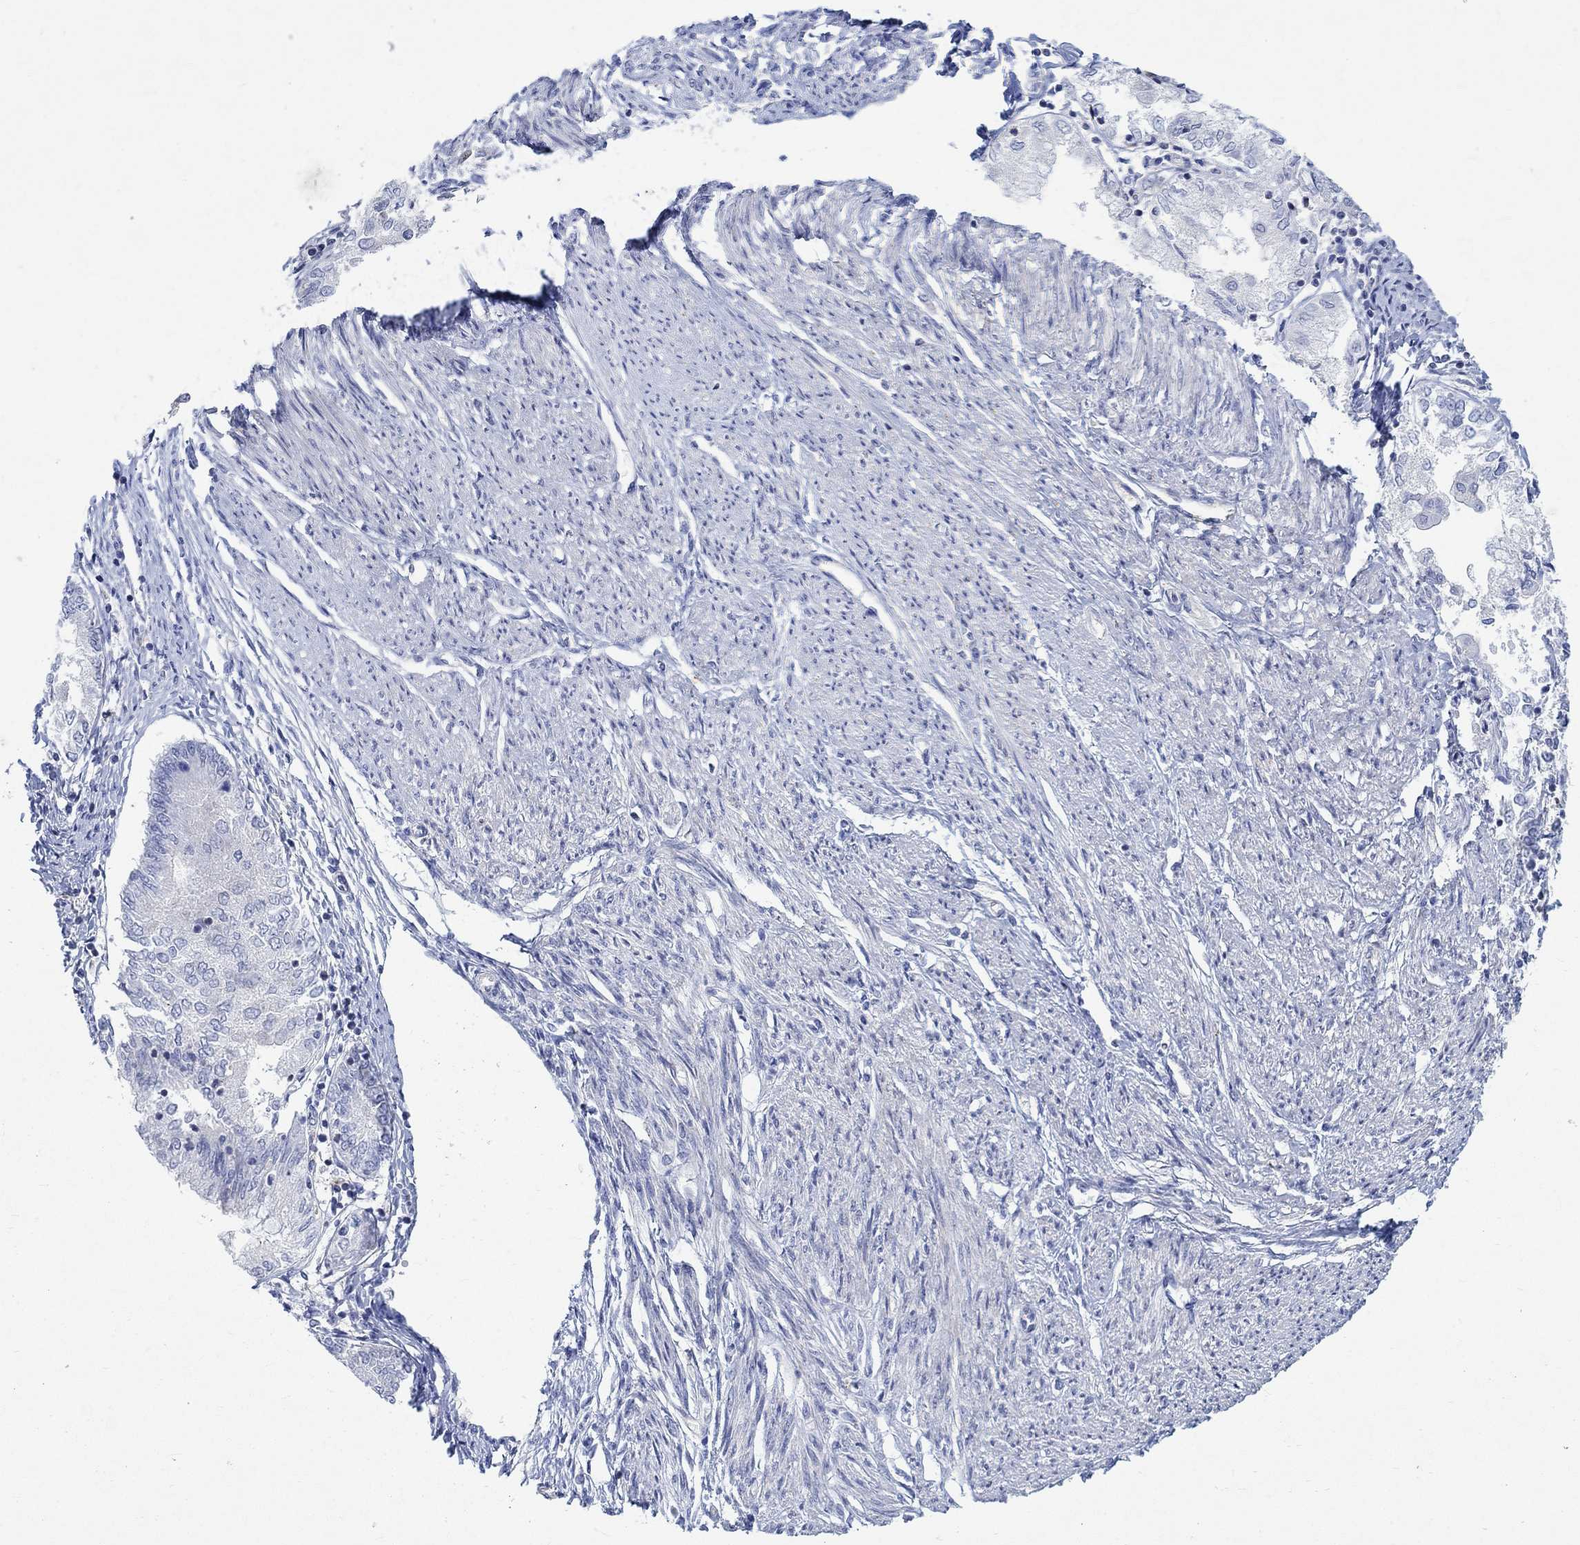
{"staining": {"intensity": "negative", "quantity": "none", "location": "none"}, "tissue": "endometrial cancer", "cell_type": "Tumor cells", "image_type": "cancer", "snomed": [{"axis": "morphology", "description": "Adenocarcinoma, NOS"}, {"axis": "topography", "description": "Endometrium"}], "caption": "Immunohistochemistry (IHC) histopathology image of neoplastic tissue: adenocarcinoma (endometrial) stained with DAB (3,3'-diaminobenzidine) displays no significant protein staining in tumor cells.", "gene": "NAV3", "patient": {"sex": "female", "age": 68}}